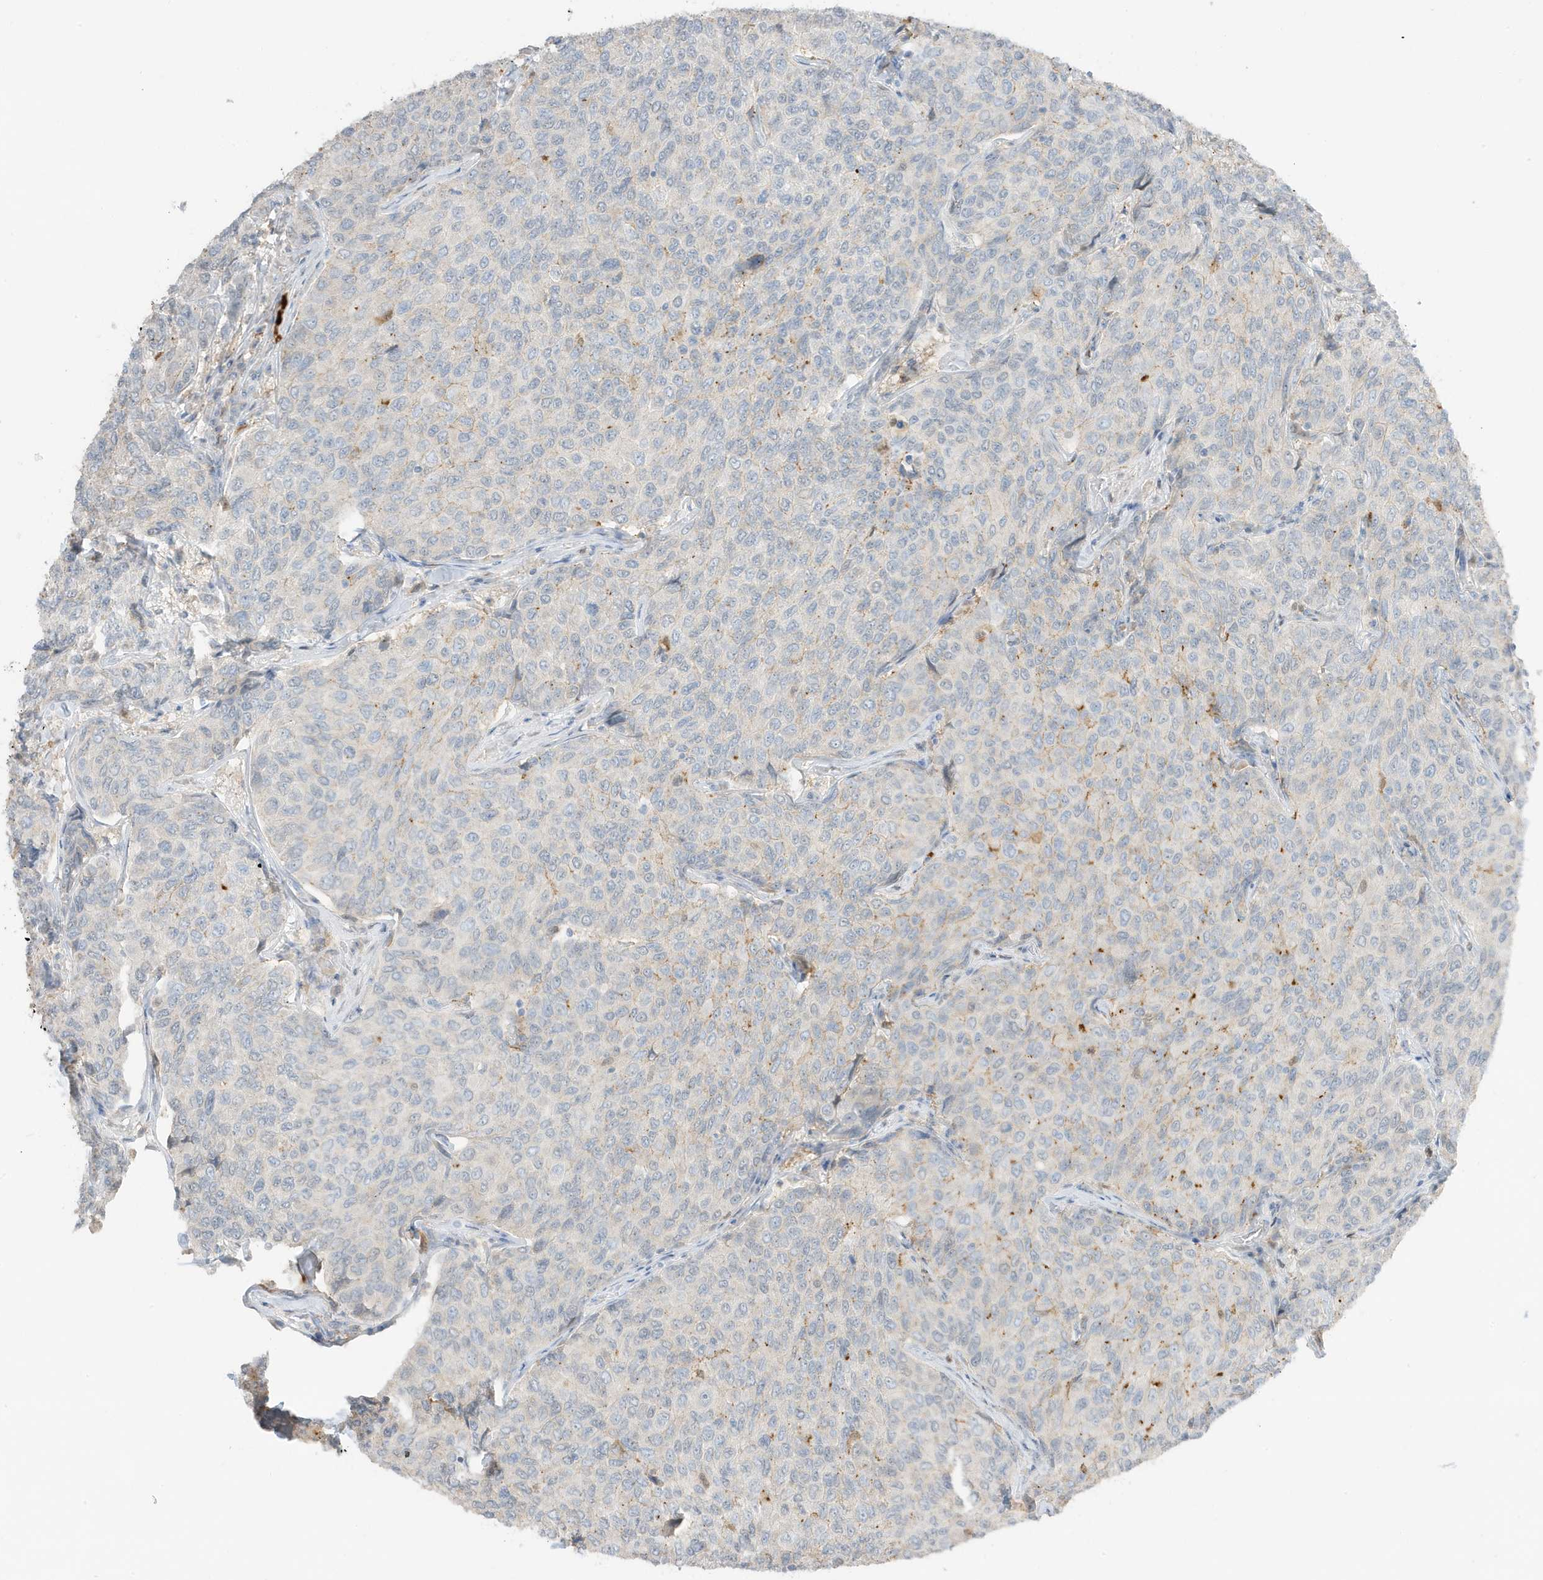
{"staining": {"intensity": "negative", "quantity": "none", "location": "none"}, "tissue": "breast cancer", "cell_type": "Tumor cells", "image_type": "cancer", "snomed": [{"axis": "morphology", "description": "Duct carcinoma"}, {"axis": "topography", "description": "Breast"}], "caption": "IHC image of breast cancer (infiltrating ductal carcinoma) stained for a protein (brown), which demonstrates no expression in tumor cells.", "gene": "GCA", "patient": {"sex": "female", "age": 55}}